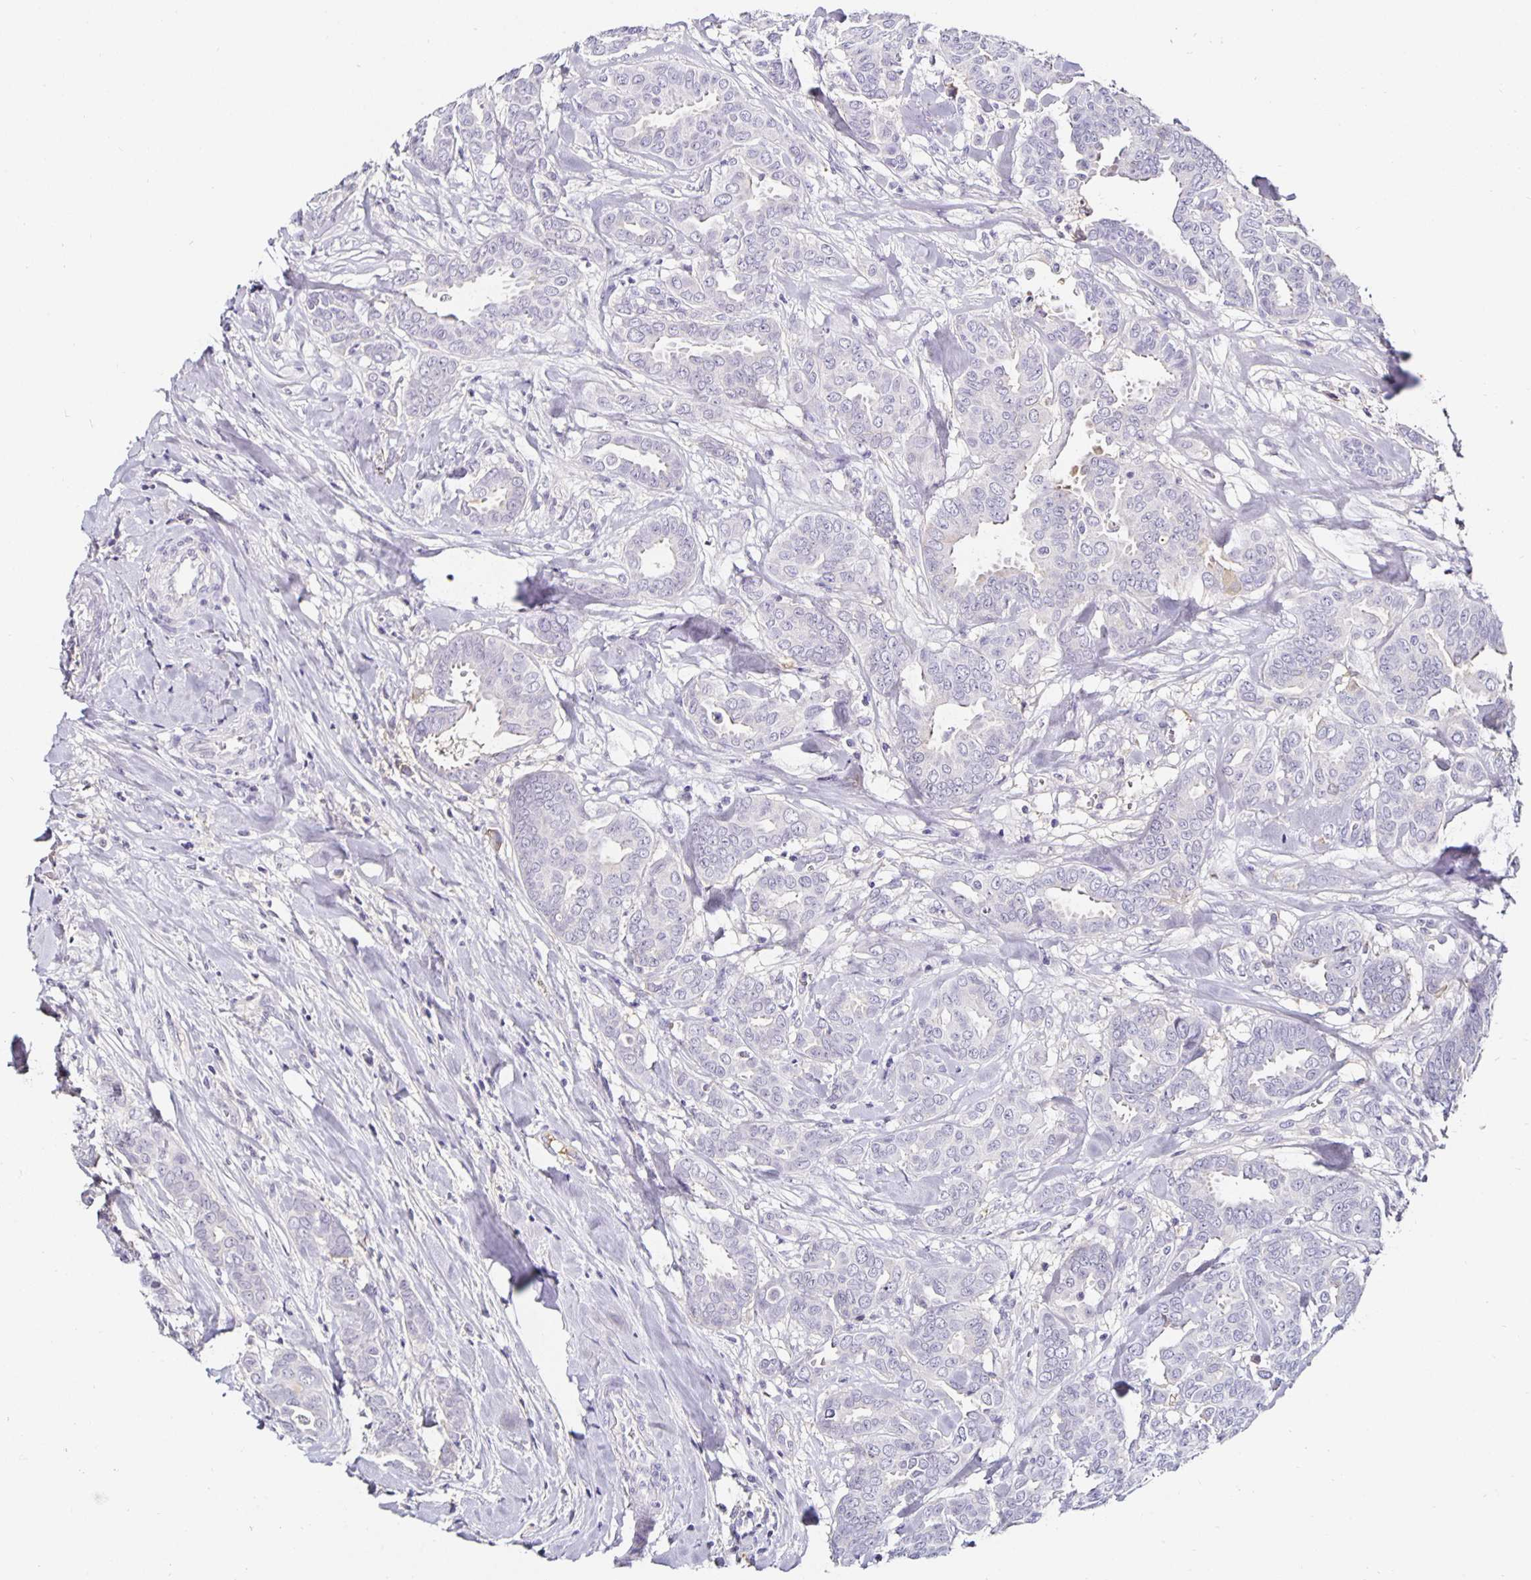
{"staining": {"intensity": "negative", "quantity": "none", "location": "none"}, "tissue": "breast cancer", "cell_type": "Tumor cells", "image_type": "cancer", "snomed": [{"axis": "morphology", "description": "Duct carcinoma"}, {"axis": "topography", "description": "Breast"}], "caption": "This is an immunohistochemistry histopathology image of breast cancer. There is no positivity in tumor cells.", "gene": "TTR", "patient": {"sex": "female", "age": 45}}